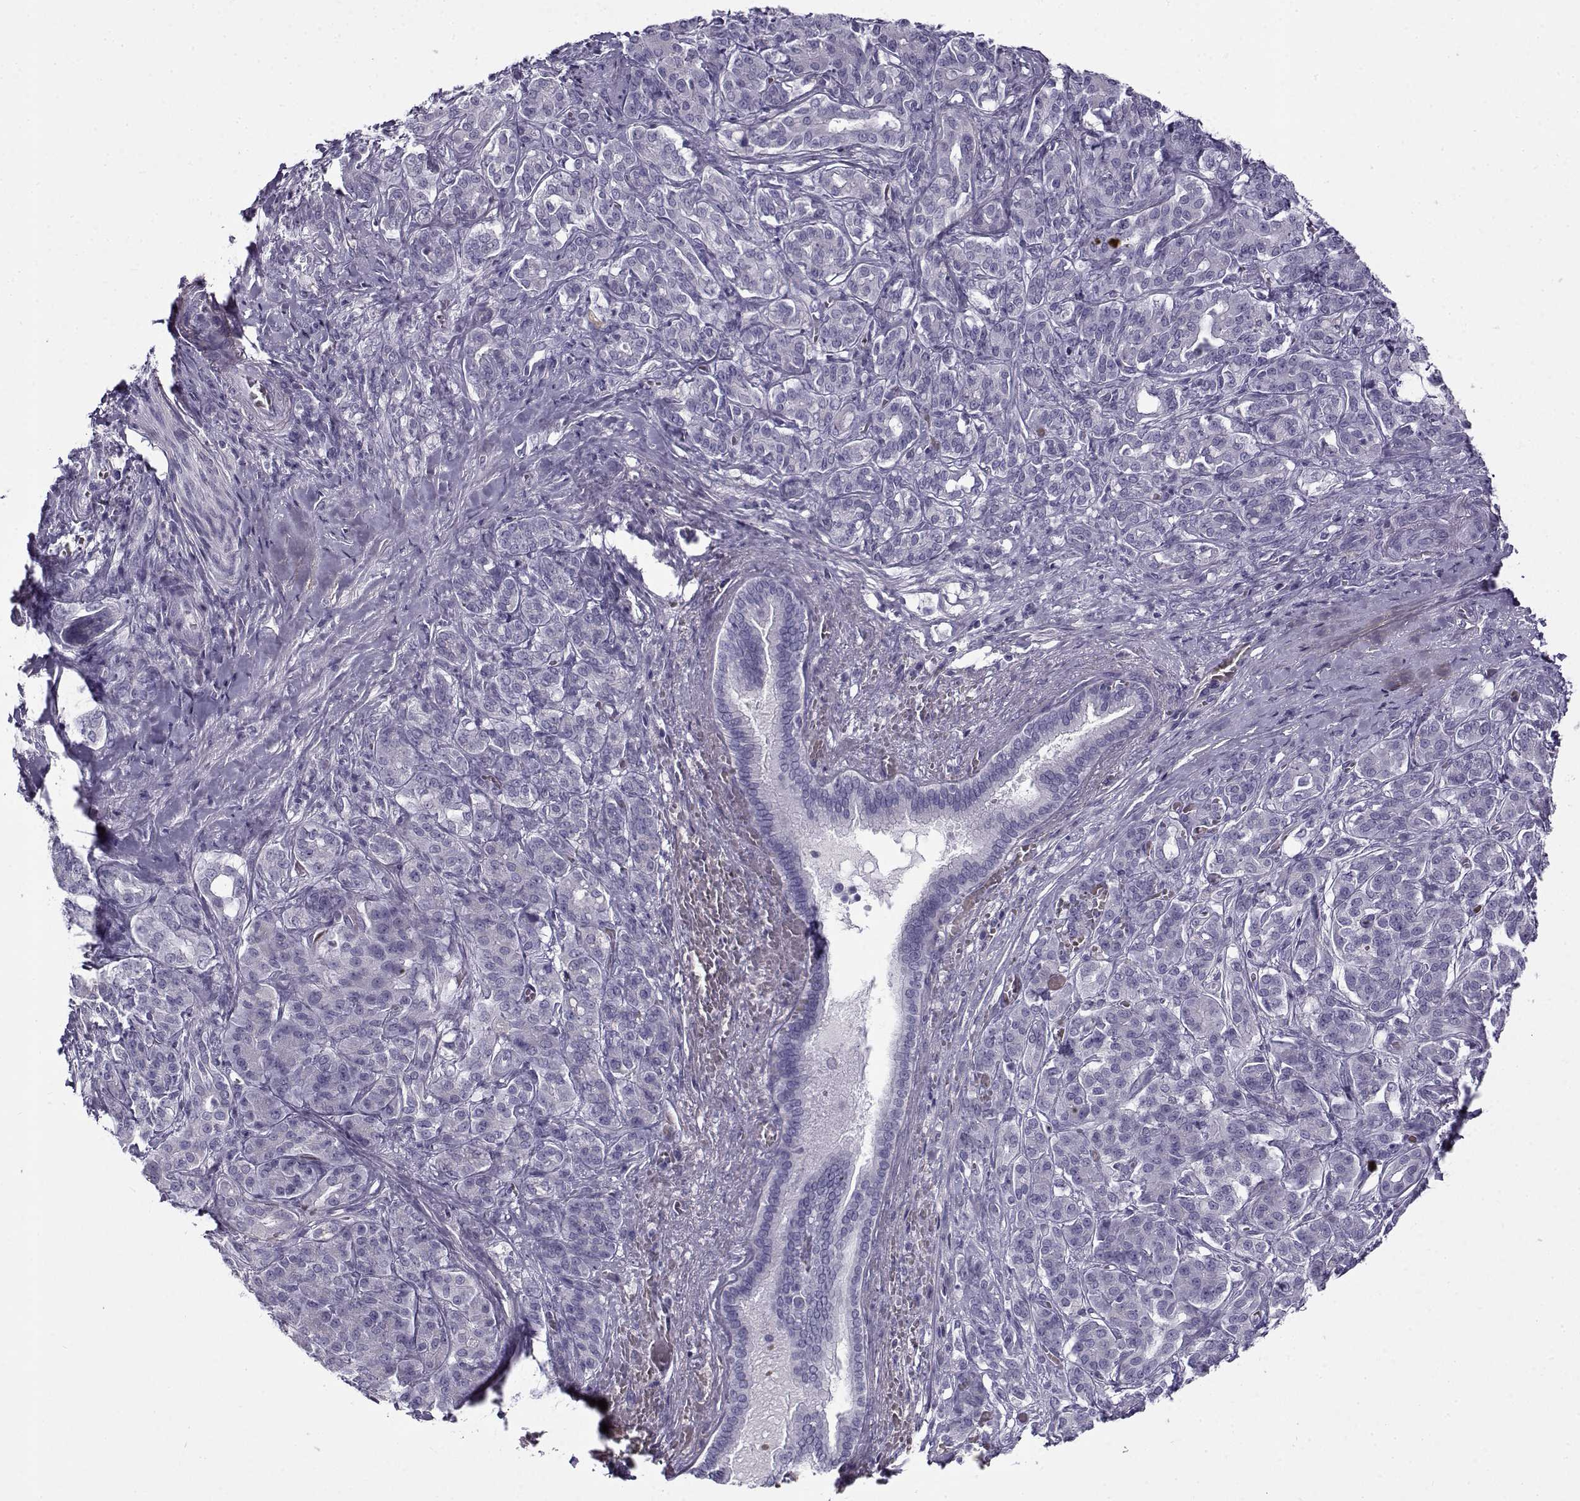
{"staining": {"intensity": "negative", "quantity": "none", "location": "none"}, "tissue": "pancreatic cancer", "cell_type": "Tumor cells", "image_type": "cancer", "snomed": [{"axis": "morphology", "description": "Normal tissue, NOS"}, {"axis": "morphology", "description": "Inflammation, NOS"}, {"axis": "morphology", "description": "Adenocarcinoma, NOS"}, {"axis": "topography", "description": "Pancreas"}], "caption": "Immunohistochemistry (IHC) histopathology image of neoplastic tissue: human pancreatic adenocarcinoma stained with DAB (3,3'-diaminobenzidine) reveals no significant protein expression in tumor cells.", "gene": "GTSF1L", "patient": {"sex": "male", "age": 57}}